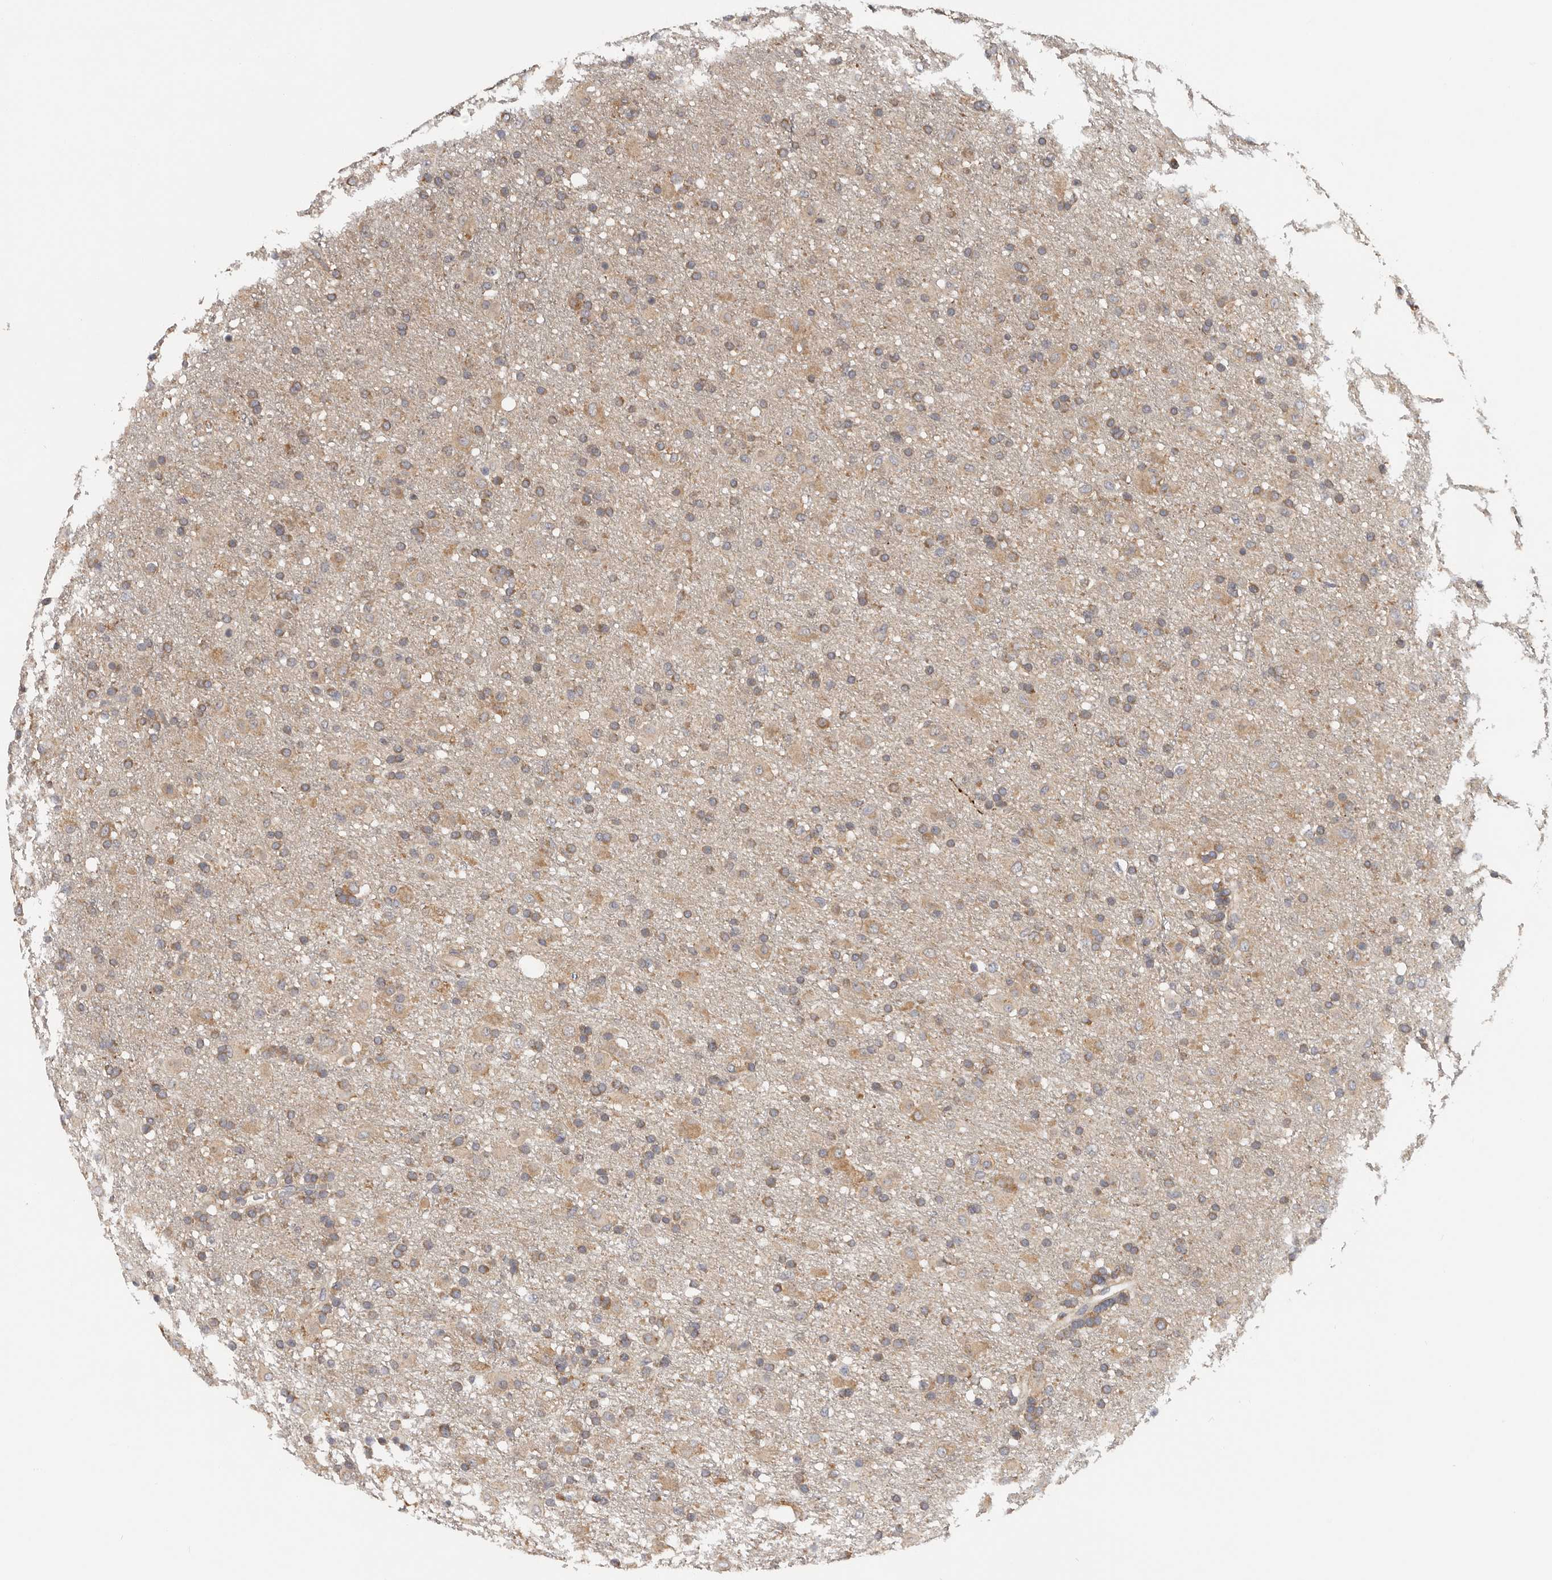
{"staining": {"intensity": "moderate", "quantity": ">75%", "location": "cytoplasmic/membranous"}, "tissue": "glioma", "cell_type": "Tumor cells", "image_type": "cancer", "snomed": [{"axis": "morphology", "description": "Glioma, malignant, Low grade"}, {"axis": "topography", "description": "Brain"}], "caption": "The photomicrograph reveals staining of malignant glioma (low-grade), revealing moderate cytoplasmic/membranous protein staining (brown color) within tumor cells.", "gene": "PPP1R42", "patient": {"sex": "male", "age": 65}}